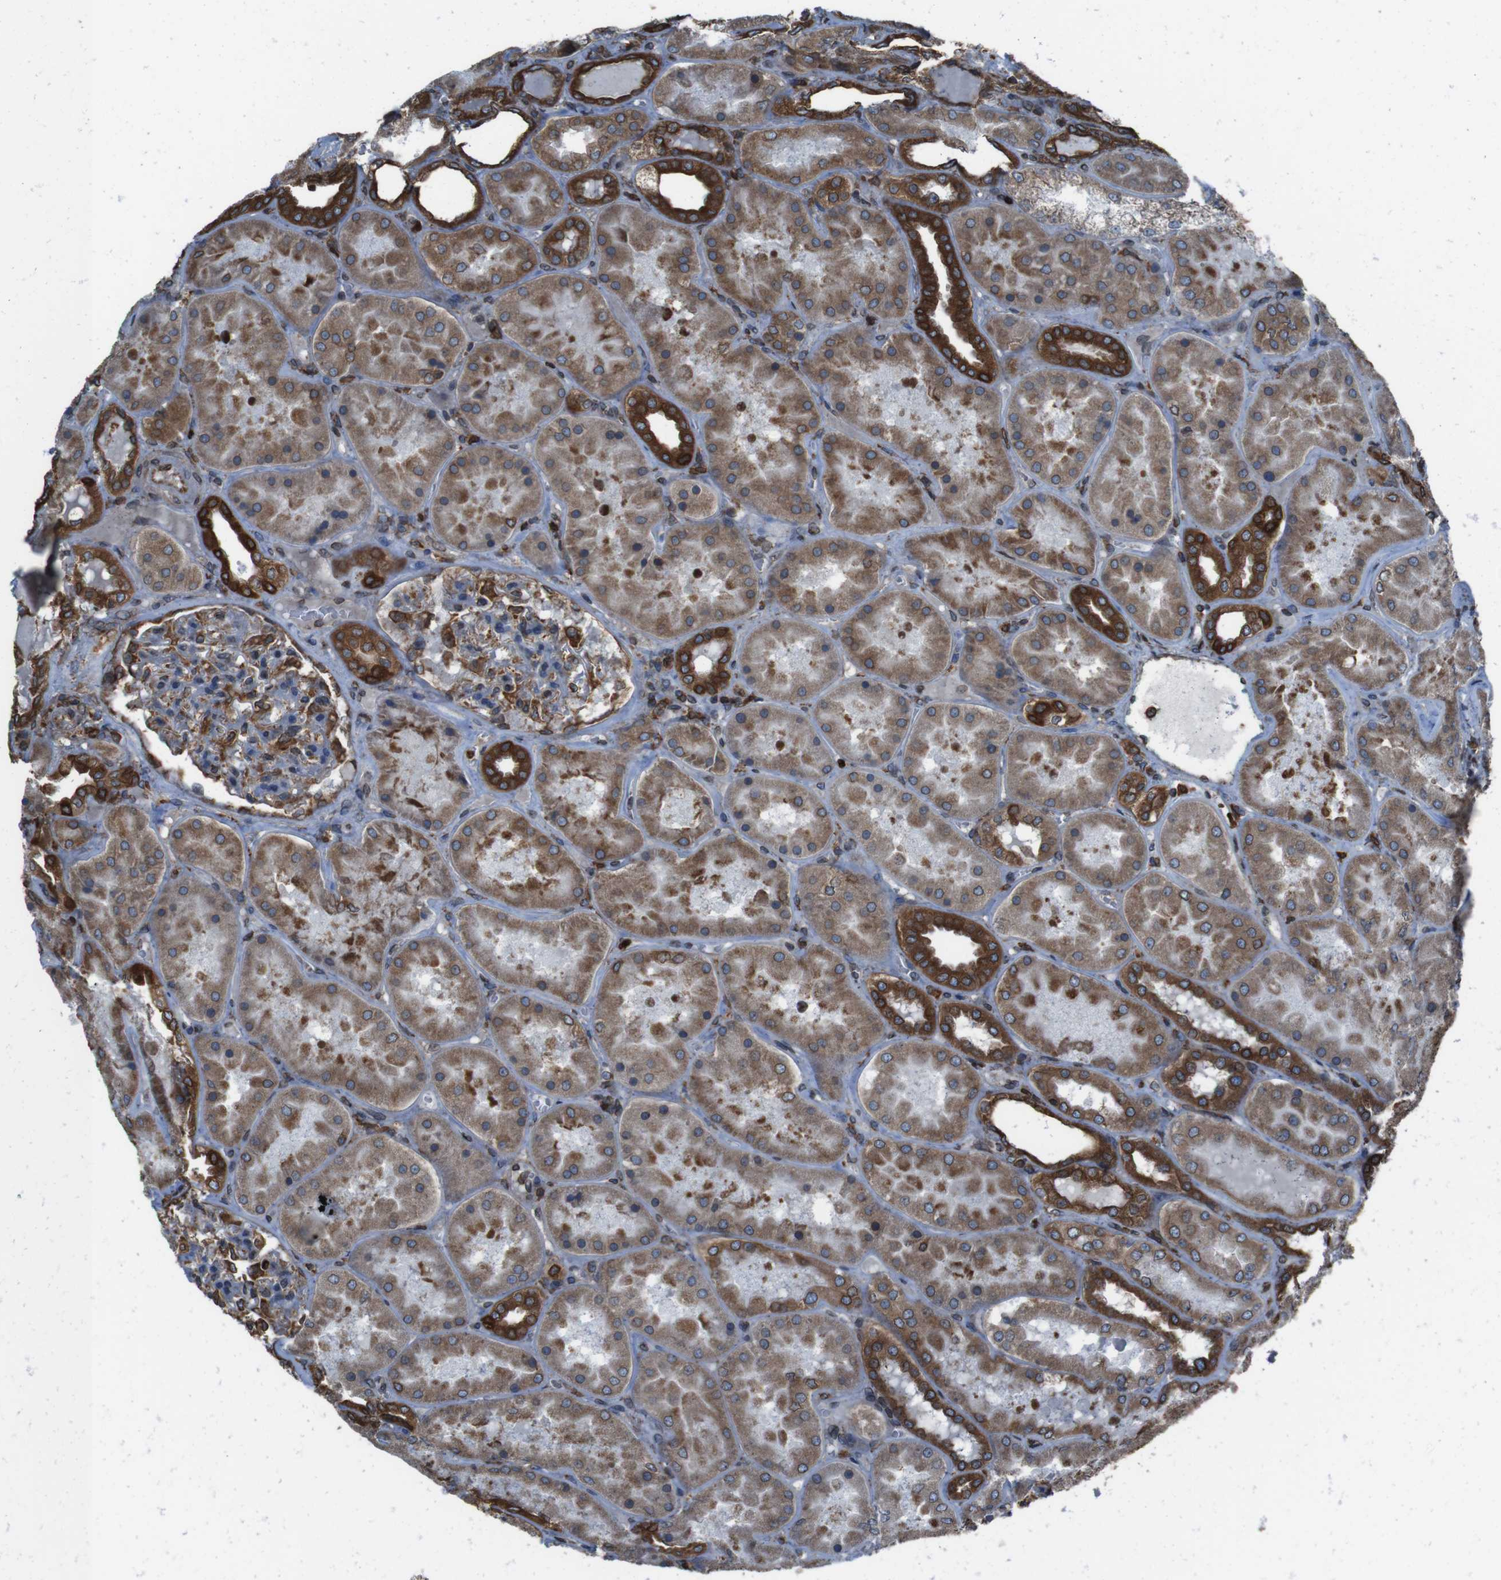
{"staining": {"intensity": "moderate", "quantity": "25%-75%", "location": "cytoplasmic/membranous"}, "tissue": "kidney", "cell_type": "Cells in glomeruli", "image_type": "normal", "snomed": [{"axis": "morphology", "description": "Normal tissue, NOS"}, {"axis": "topography", "description": "Kidney"}], "caption": "Immunohistochemical staining of benign kidney demonstrates 25%-75% levels of moderate cytoplasmic/membranous protein expression in approximately 25%-75% of cells in glomeruli. (DAB = brown stain, brightfield microscopy at high magnification).", "gene": "APMAP", "patient": {"sex": "female", "age": 56}}